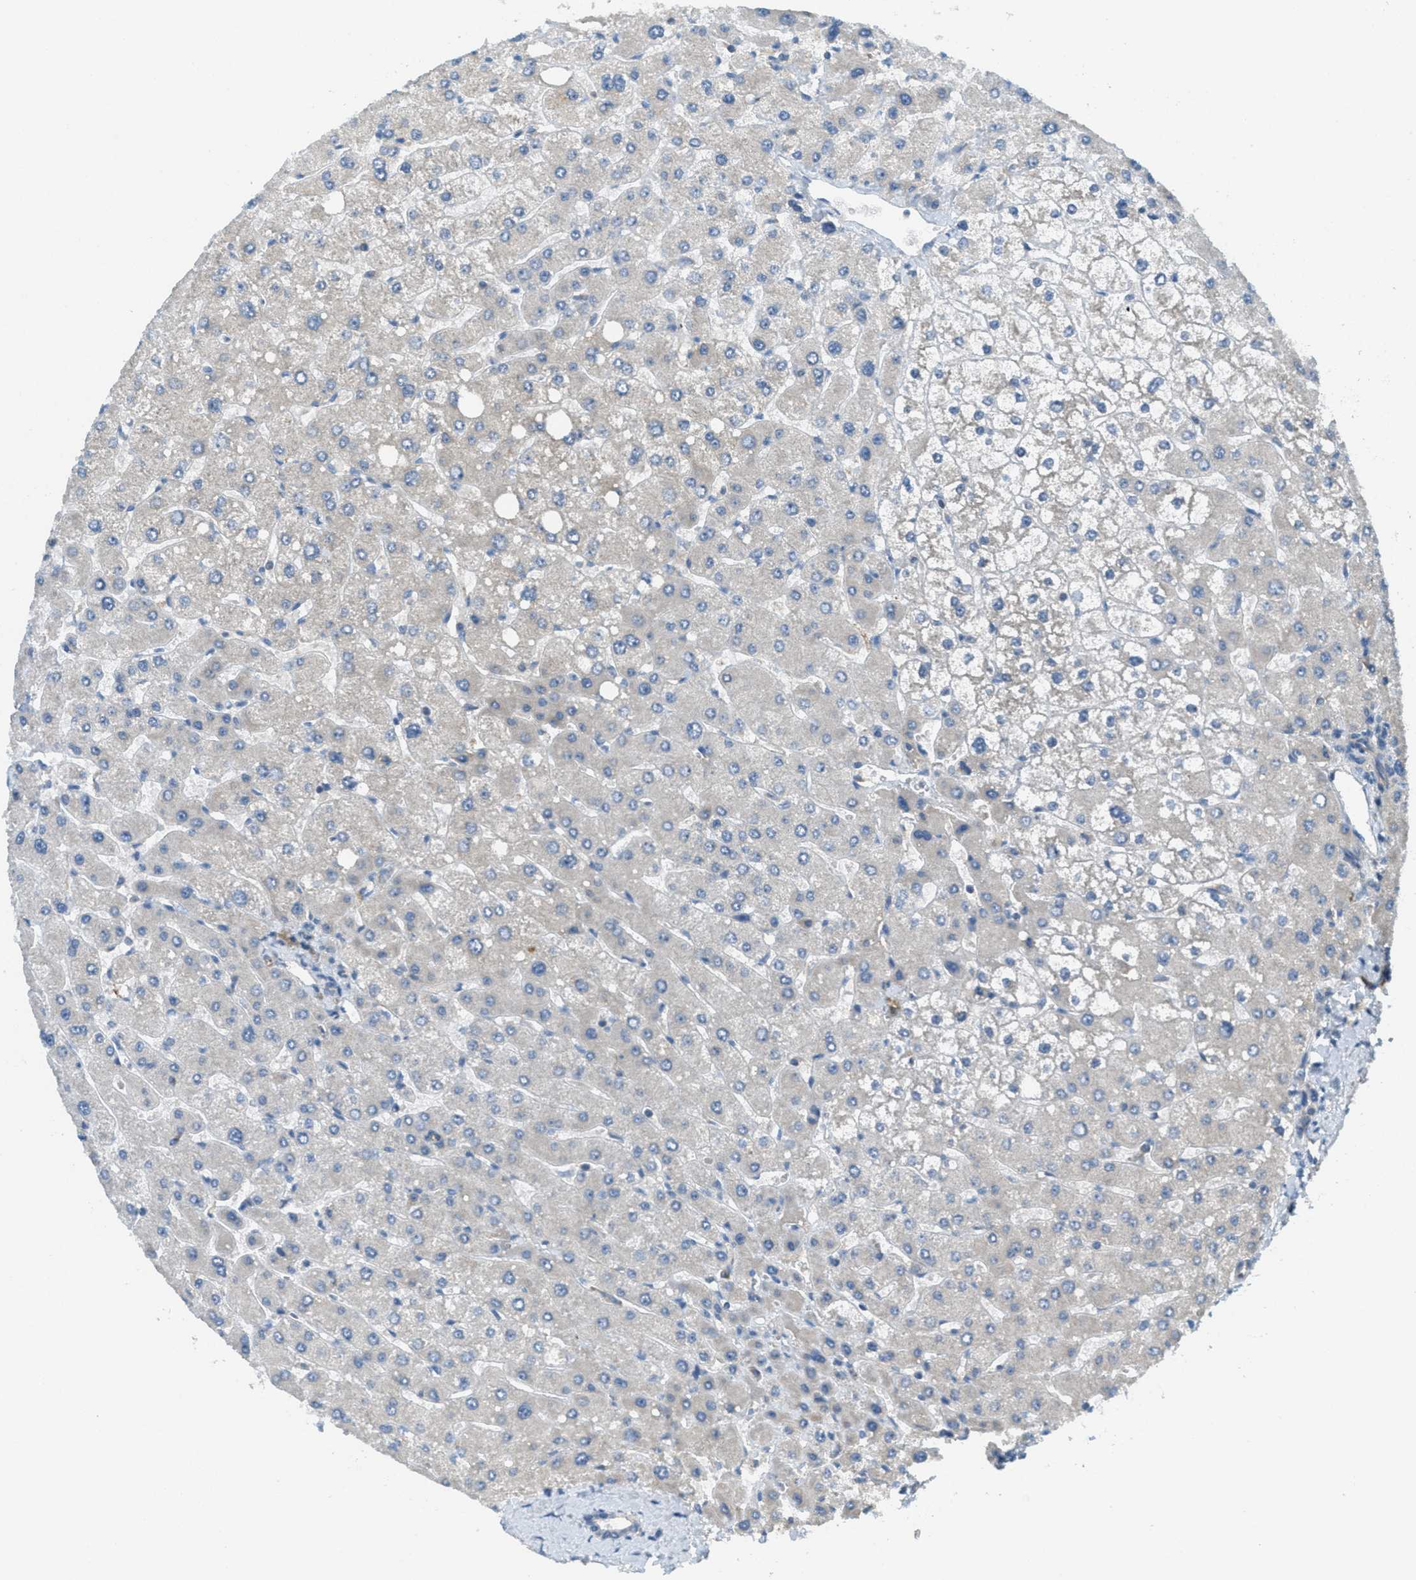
{"staining": {"intensity": "negative", "quantity": "none", "location": "none"}, "tissue": "liver", "cell_type": "Cholangiocytes", "image_type": "normal", "snomed": [{"axis": "morphology", "description": "Normal tissue, NOS"}, {"axis": "topography", "description": "Liver"}], "caption": "This is a photomicrograph of immunohistochemistry (IHC) staining of normal liver, which shows no positivity in cholangiocytes. (DAB immunohistochemistry (IHC) visualized using brightfield microscopy, high magnification).", "gene": "JCAD", "patient": {"sex": "male", "age": 55}}